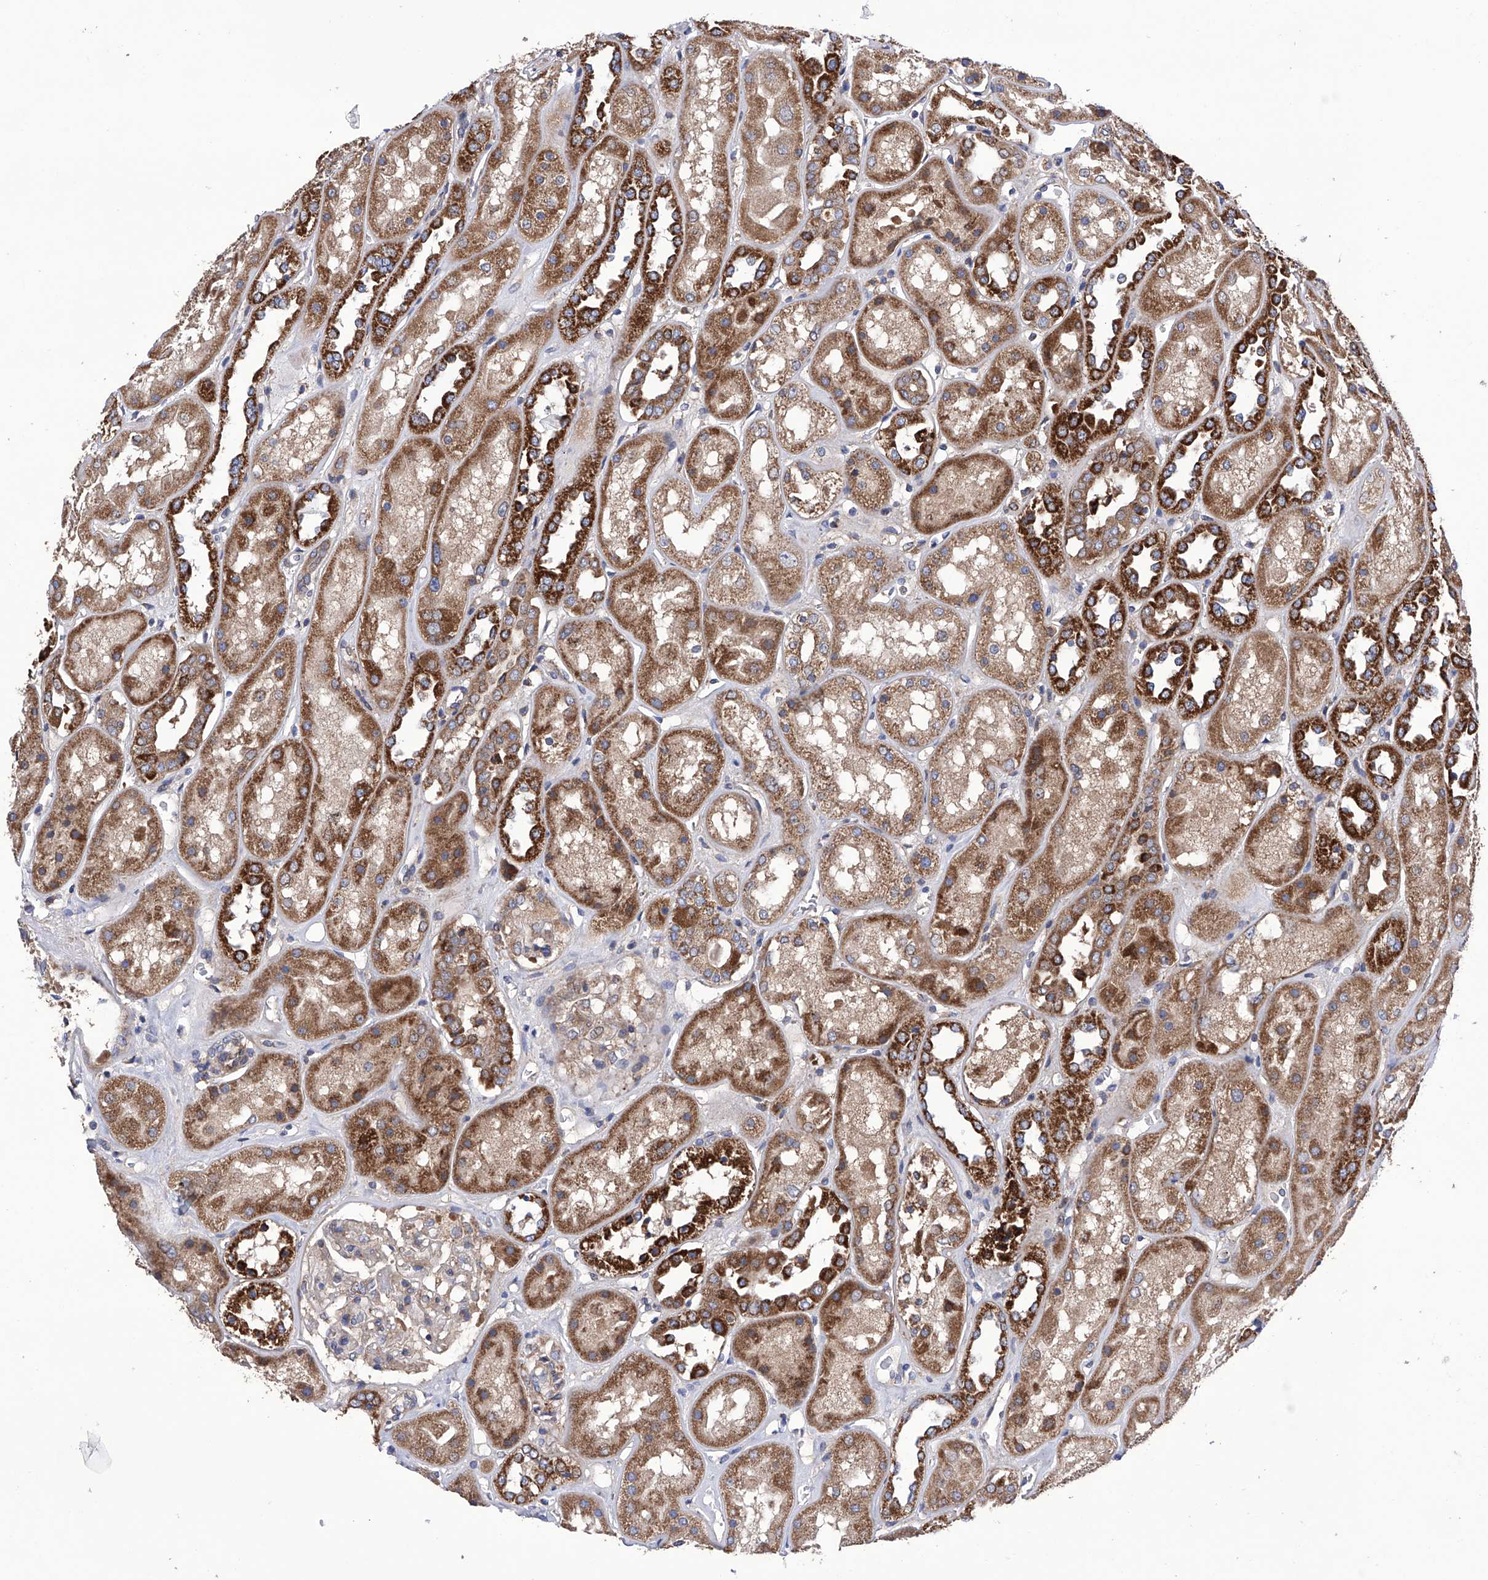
{"staining": {"intensity": "moderate", "quantity": "<25%", "location": "cytoplasmic/membranous"}, "tissue": "kidney", "cell_type": "Cells in glomeruli", "image_type": "normal", "snomed": [{"axis": "morphology", "description": "Normal tissue, NOS"}, {"axis": "topography", "description": "Kidney"}], "caption": "This image displays IHC staining of unremarkable human kidney, with low moderate cytoplasmic/membranous positivity in about <25% of cells in glomeruli.", "gene": "EFCAB2", "patient": {"sex": "male", "age": 70}}